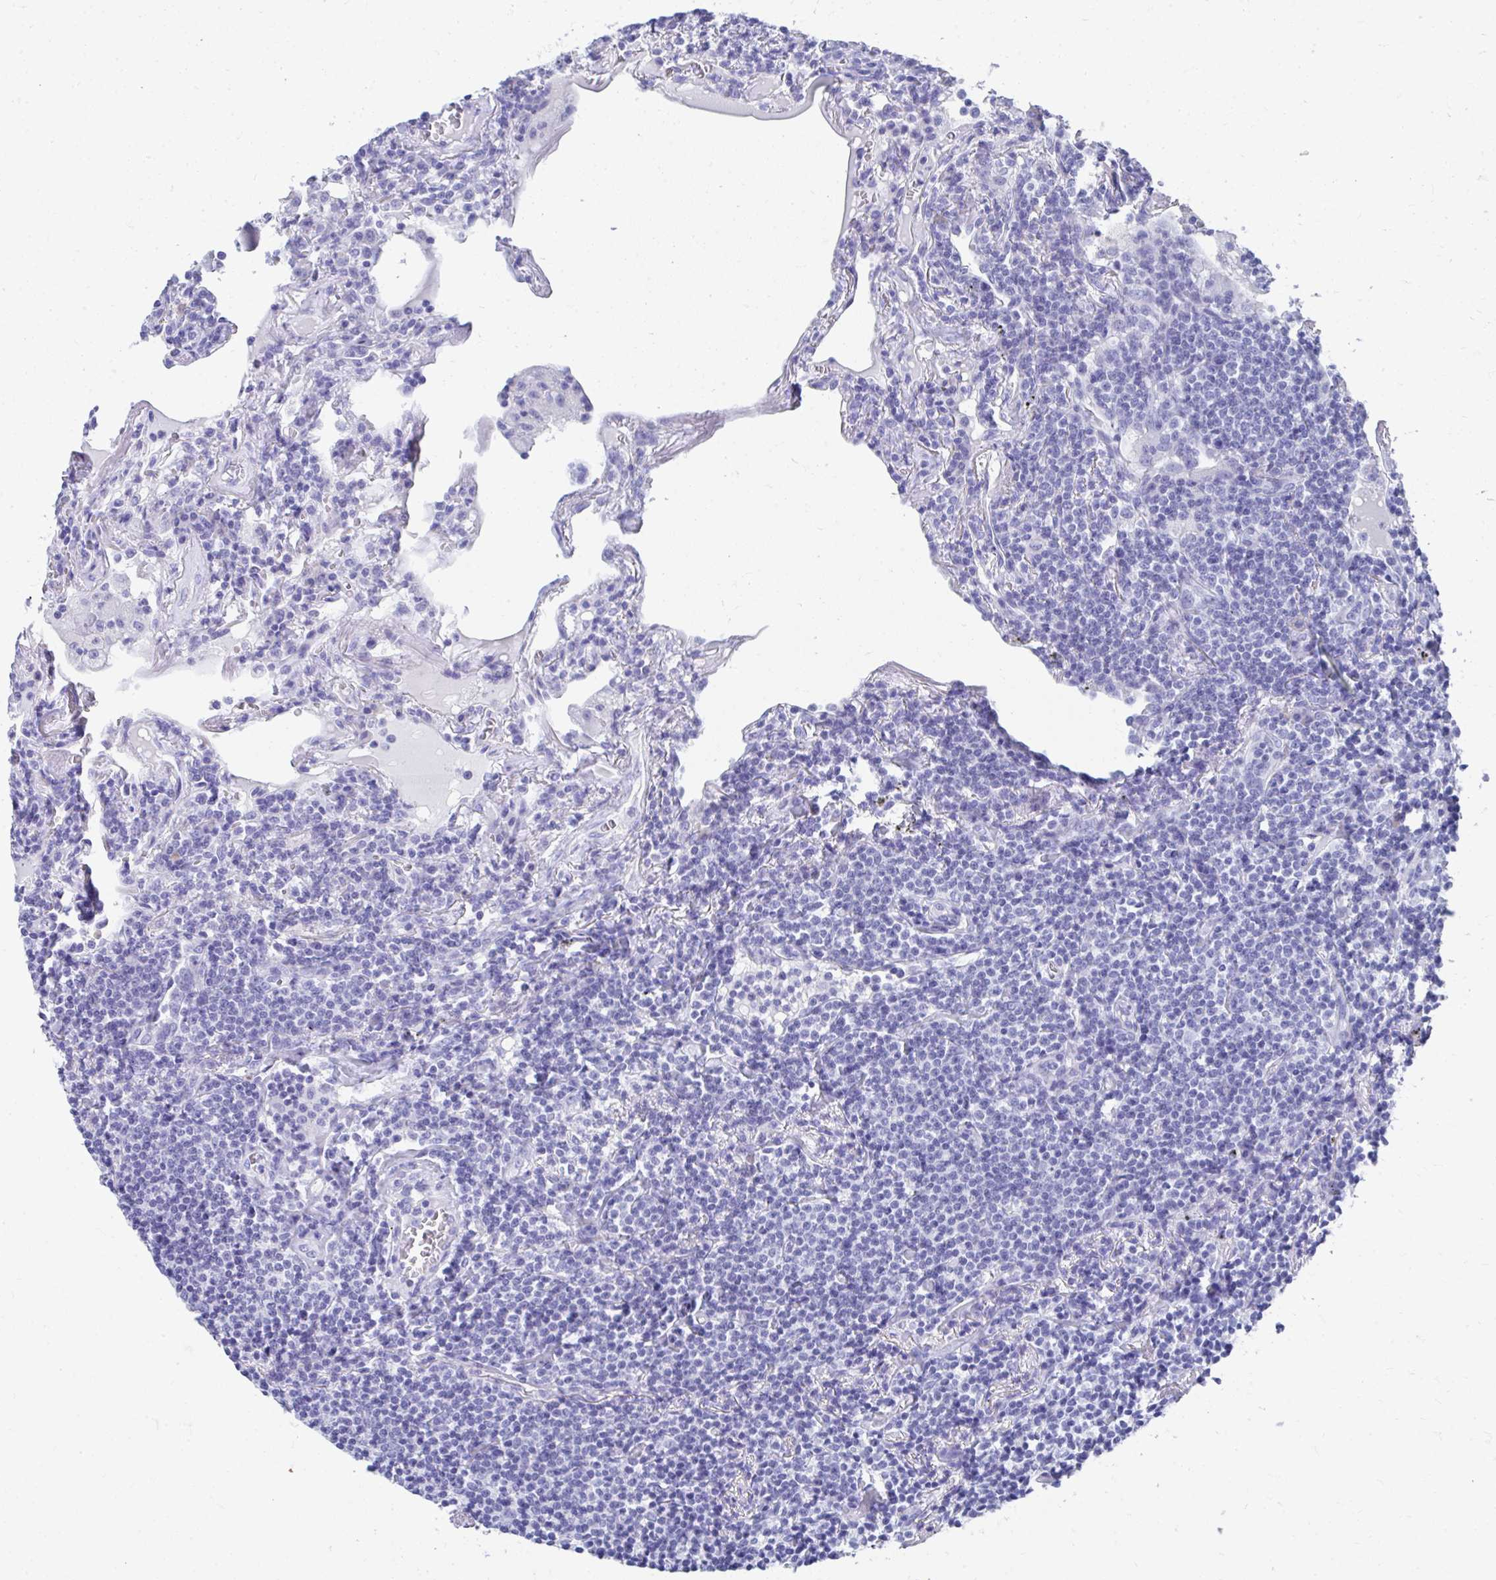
{"staining": {"intensity": "negative", "quantity": "none", "location": "none"}, "tissue": "lymphoma", "cell_type": "Tumor cells", "image_type": "cancer", "snomed": [{"axis": "morphology", "description": "Malignant lymphoma, non-Hodgkin's type, Low grade"}, {"axis": "topography", "description": "Lung"}], "caption": "Human low-grade malignant lymphoma, non-Hodgkin's type stained for a protein using immunohistochemistry (IHC) reveals no expression in tumor cells.", "gene": "HGD", "patient": {"sex": "female", "age": 71}}